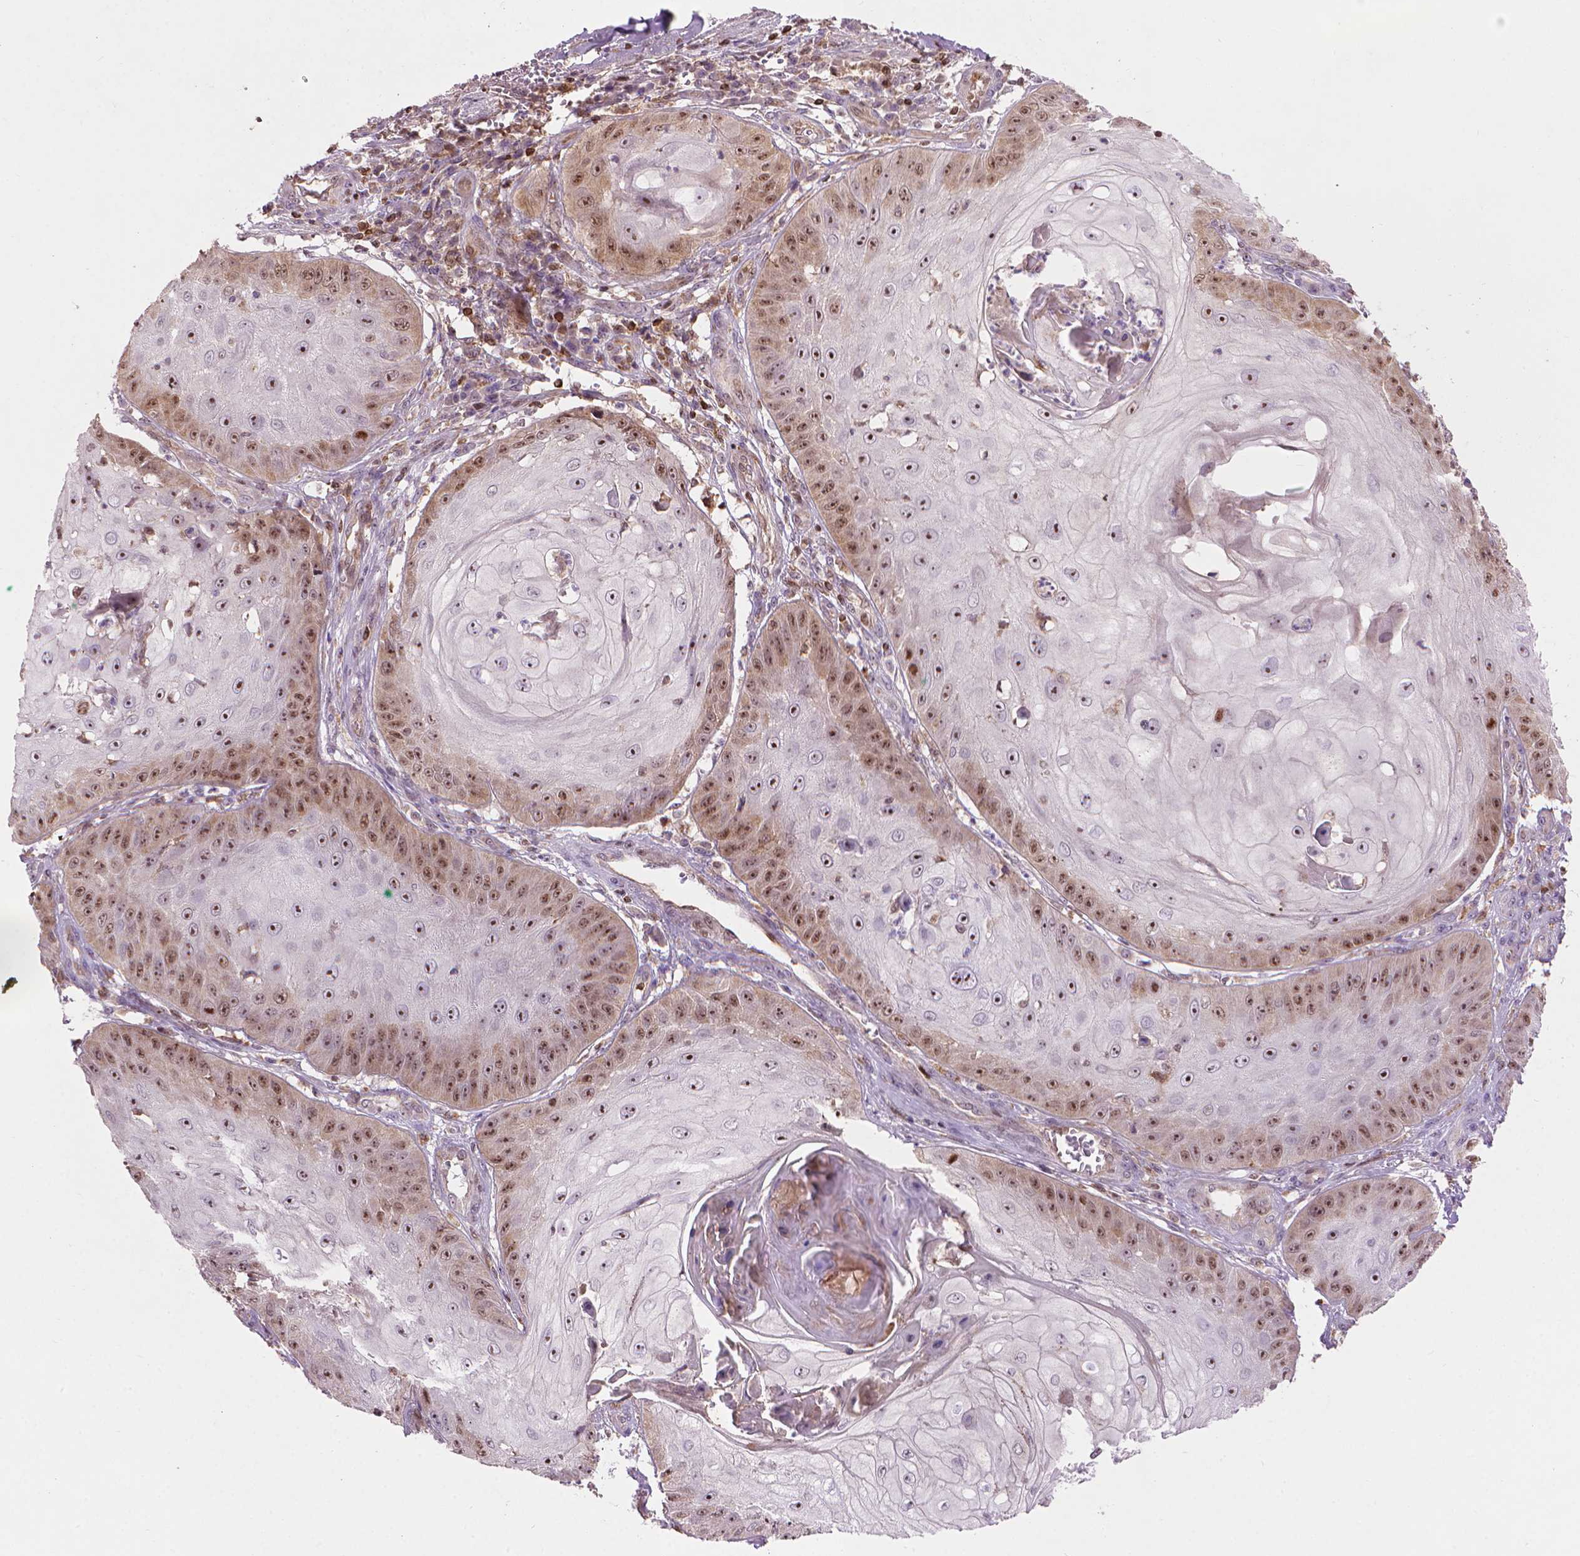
{"staining": {"intensity": "moderate", "quantity": ">75%", "location": "nuclear"}, "tissue": "skin cancer", "cell_type": "Tumor cells", "image_type": "cancer", "snomed": [{"axis": "morphology", "description": "Squamous cell carcinoma, NOS"}, {"axis": "topography", "description": "Skin"}], "caption": "Brown immunohistochemical staining in skin squamous cell carcinoma displays moderate nuclear positivity in approximately >75% of tumor cells.", "gene": "SMC2", "patient": {"sex": "male", "age": 70}}